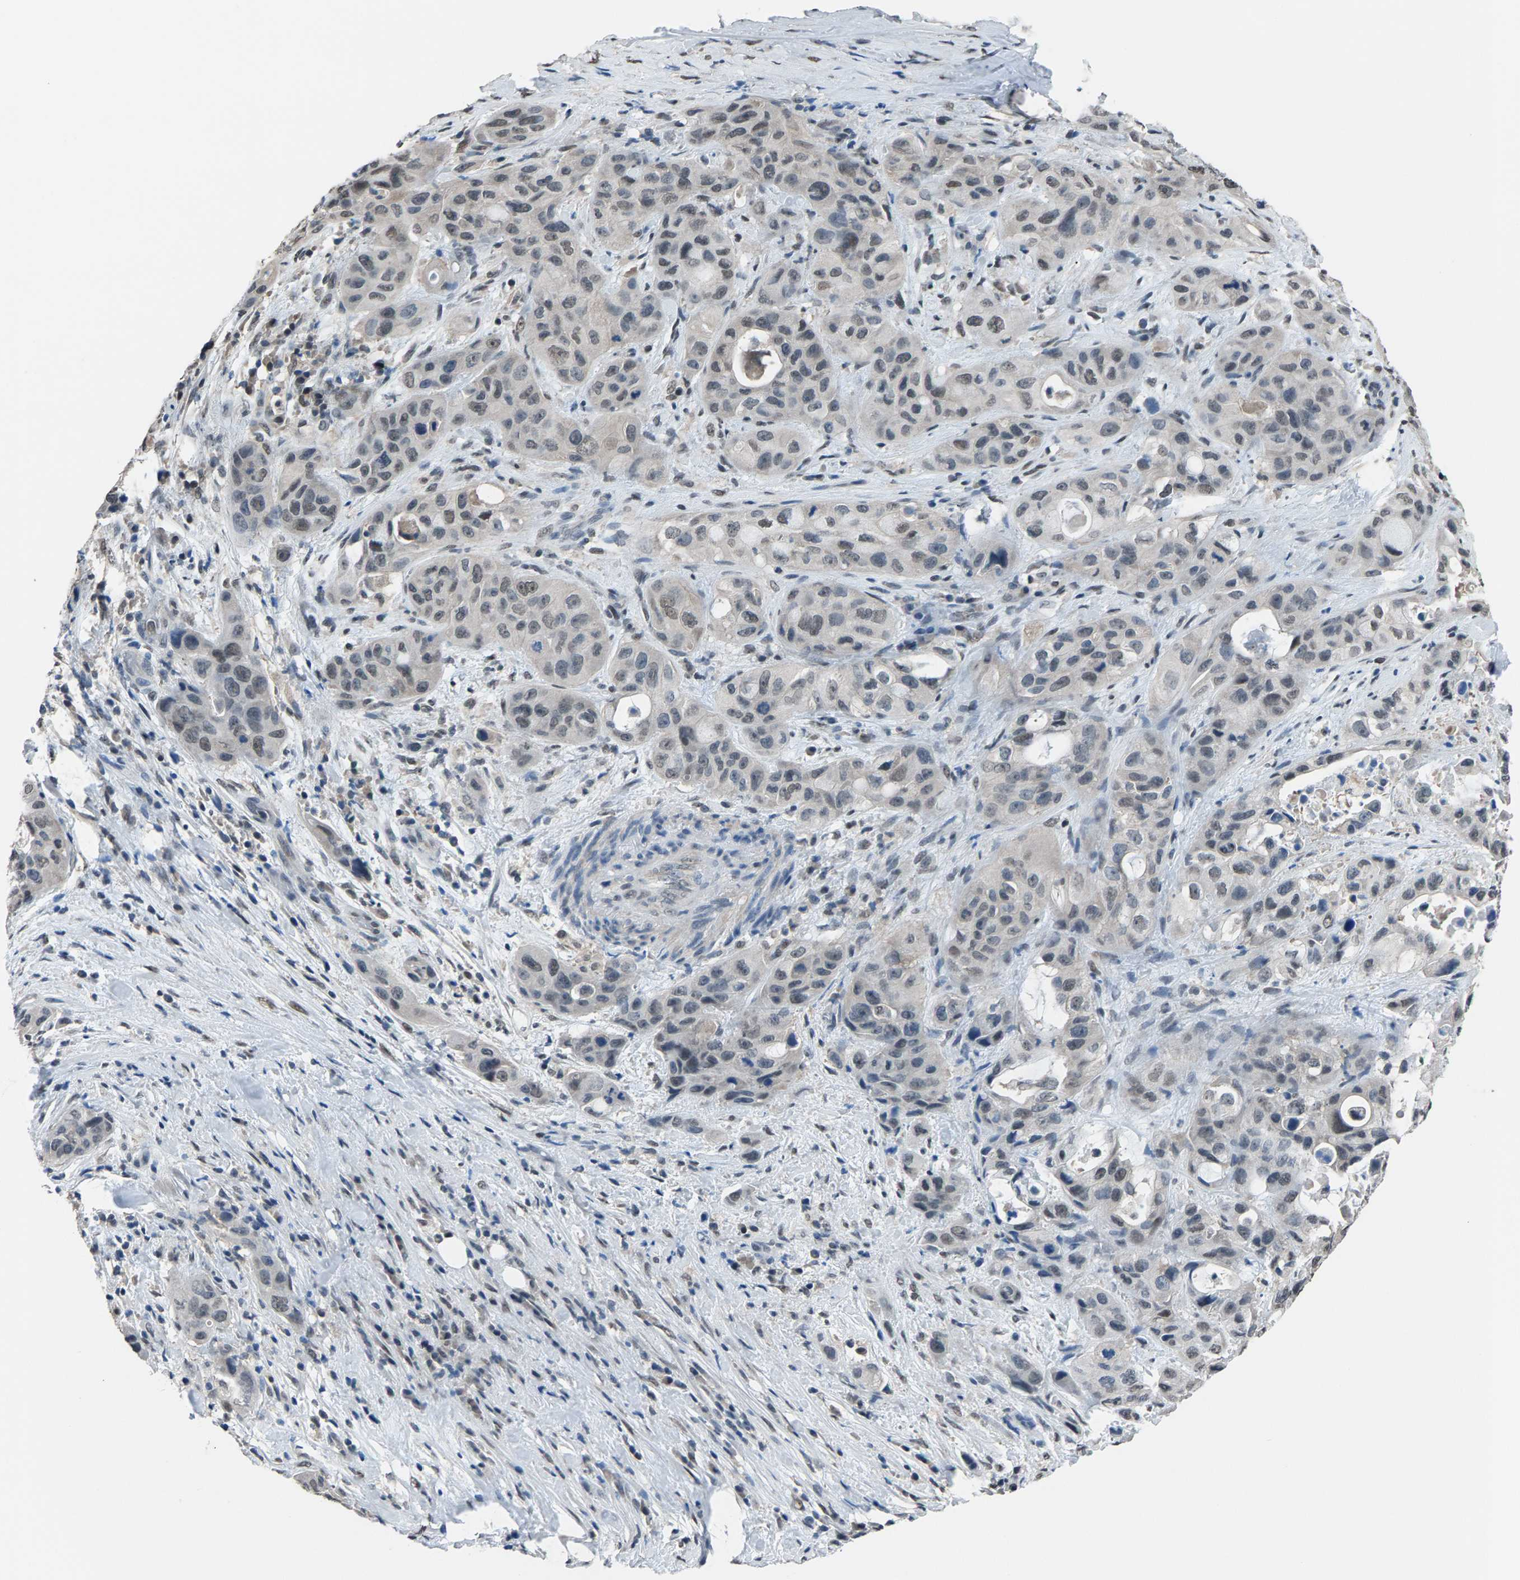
{"staining": {"intensity": "weak", "quantity": "25%-75%", "location": "nuclear"}, "tissue": "pancreatic cancer", "cell_type": "Tumor cells", "image_type": "cancer", "snomed": [{"axis": "morphology", "description": "Adenocarcinoma, NOS"}, {"axis": "topography", "description": "Pancreas"}], "caption": "The image reveals immunohistochemical staining of adenocarcinoma (pancreatic). There is weak nuclear positivity is appreciated in approximately 25%-75% of tumor cells.", "gene": "ZNF276", "patient": {"sex": "male", "age": 53}}